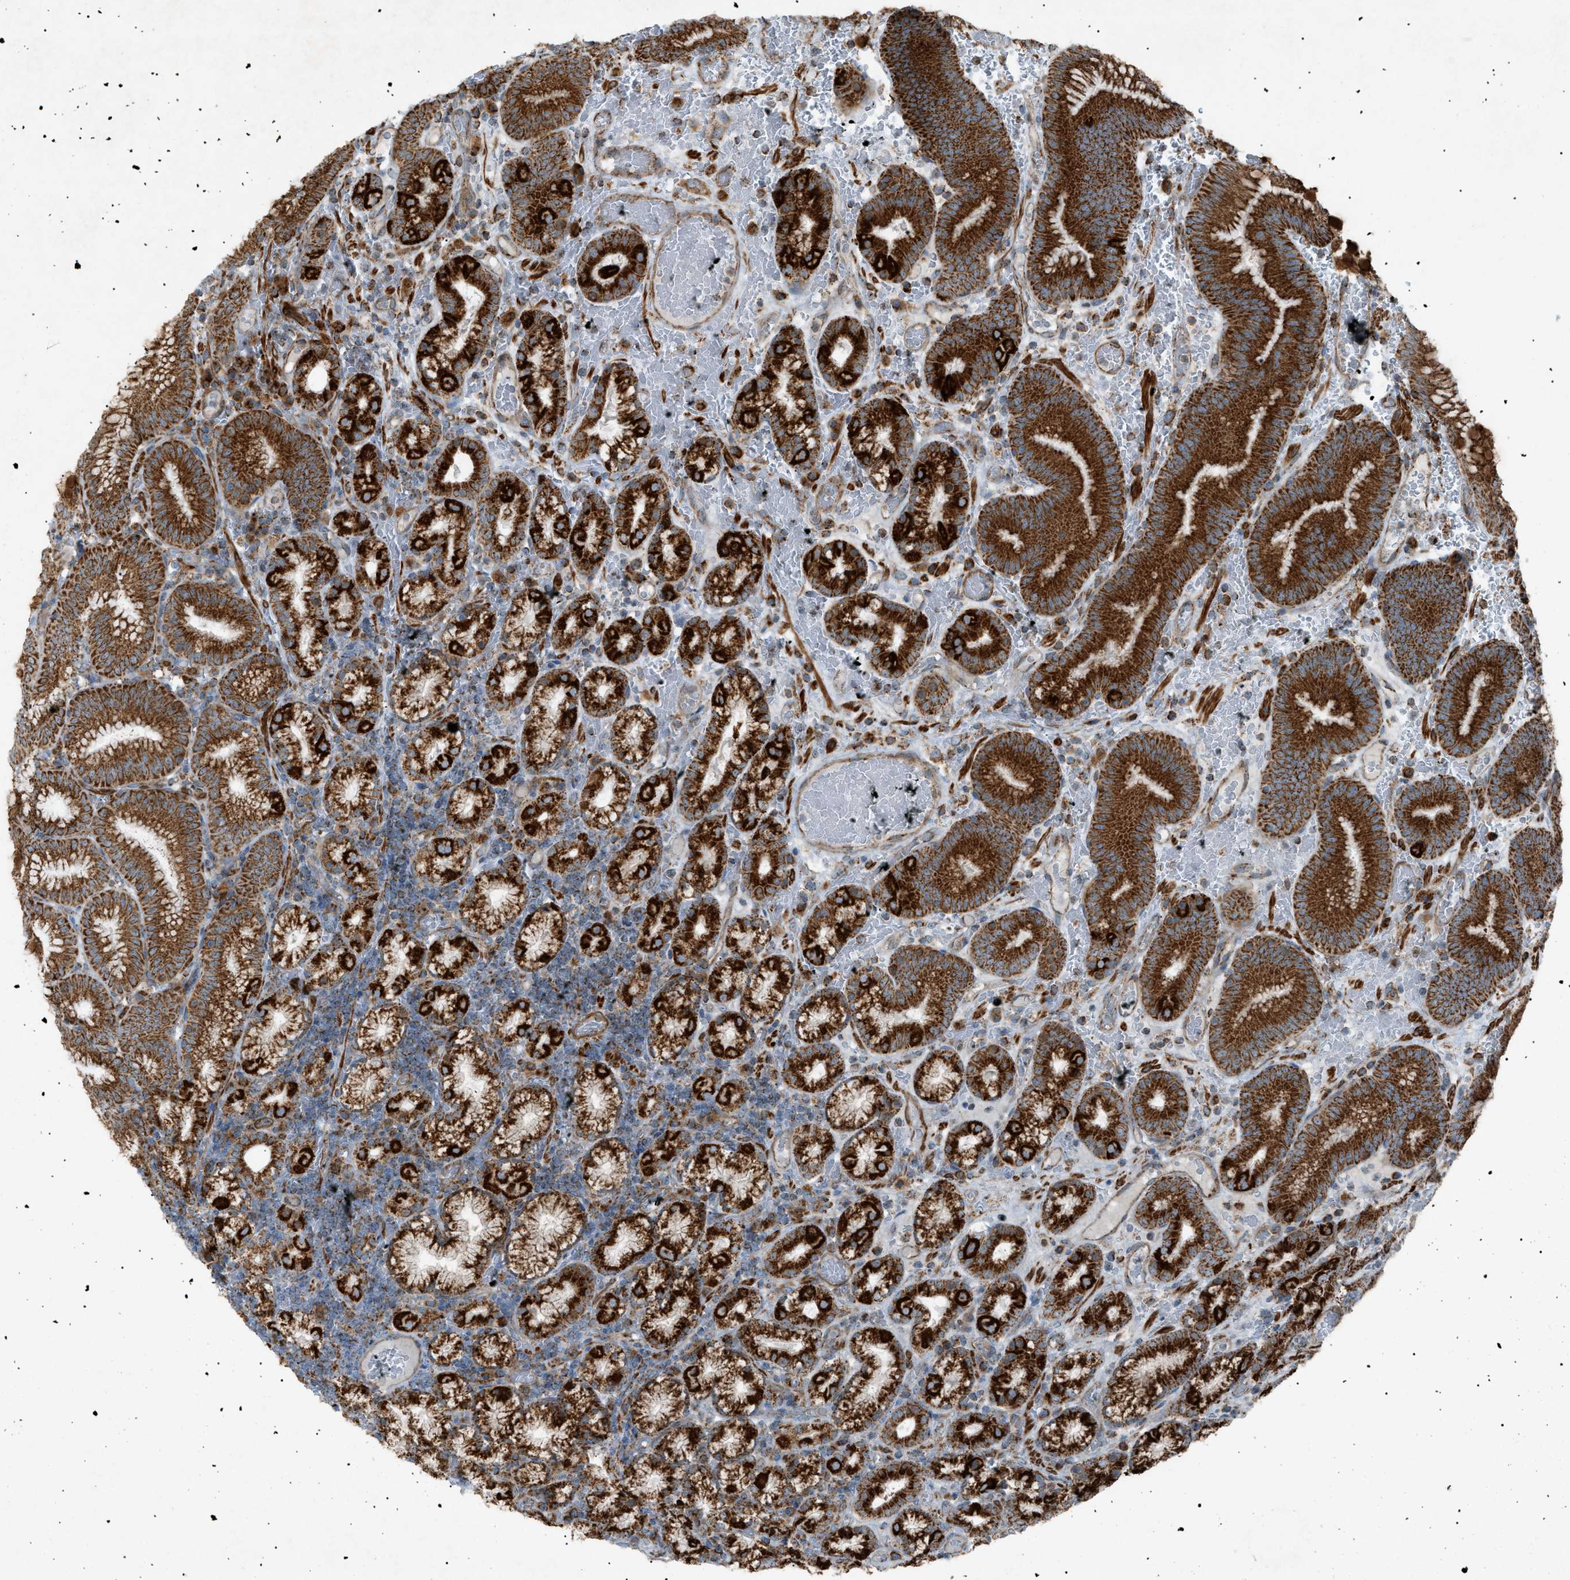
{"staining": {"intensity": "strong", "quantity": ">75%", "location": "cytoplasmic/membranous"}, "tissue": "stomach", "cell_type": "Glandular cells", "image_type": "normal", "snomed": [{"axis": "morphology", "description": "Normal tissue, NOS"}, {"axis": "morphology", "description": "Carcinoid, malignant, NOS"}, {"axis": "topography", "description": "Stomach, upper"}], "caption": "High-magnification brightfield microscopy of normal stomach stained with DAB (brown) and counterstained with hematoxylin (blue). glandular cells exhibit strong cytoplasmic/membranous positivity is identified in approximately>75% of cells. (brown staining indicates protein expression, while blue staining denotes nuclei).", "gene": "C1GALT1C1", "patient": {"sex": "male", "age": 39}}